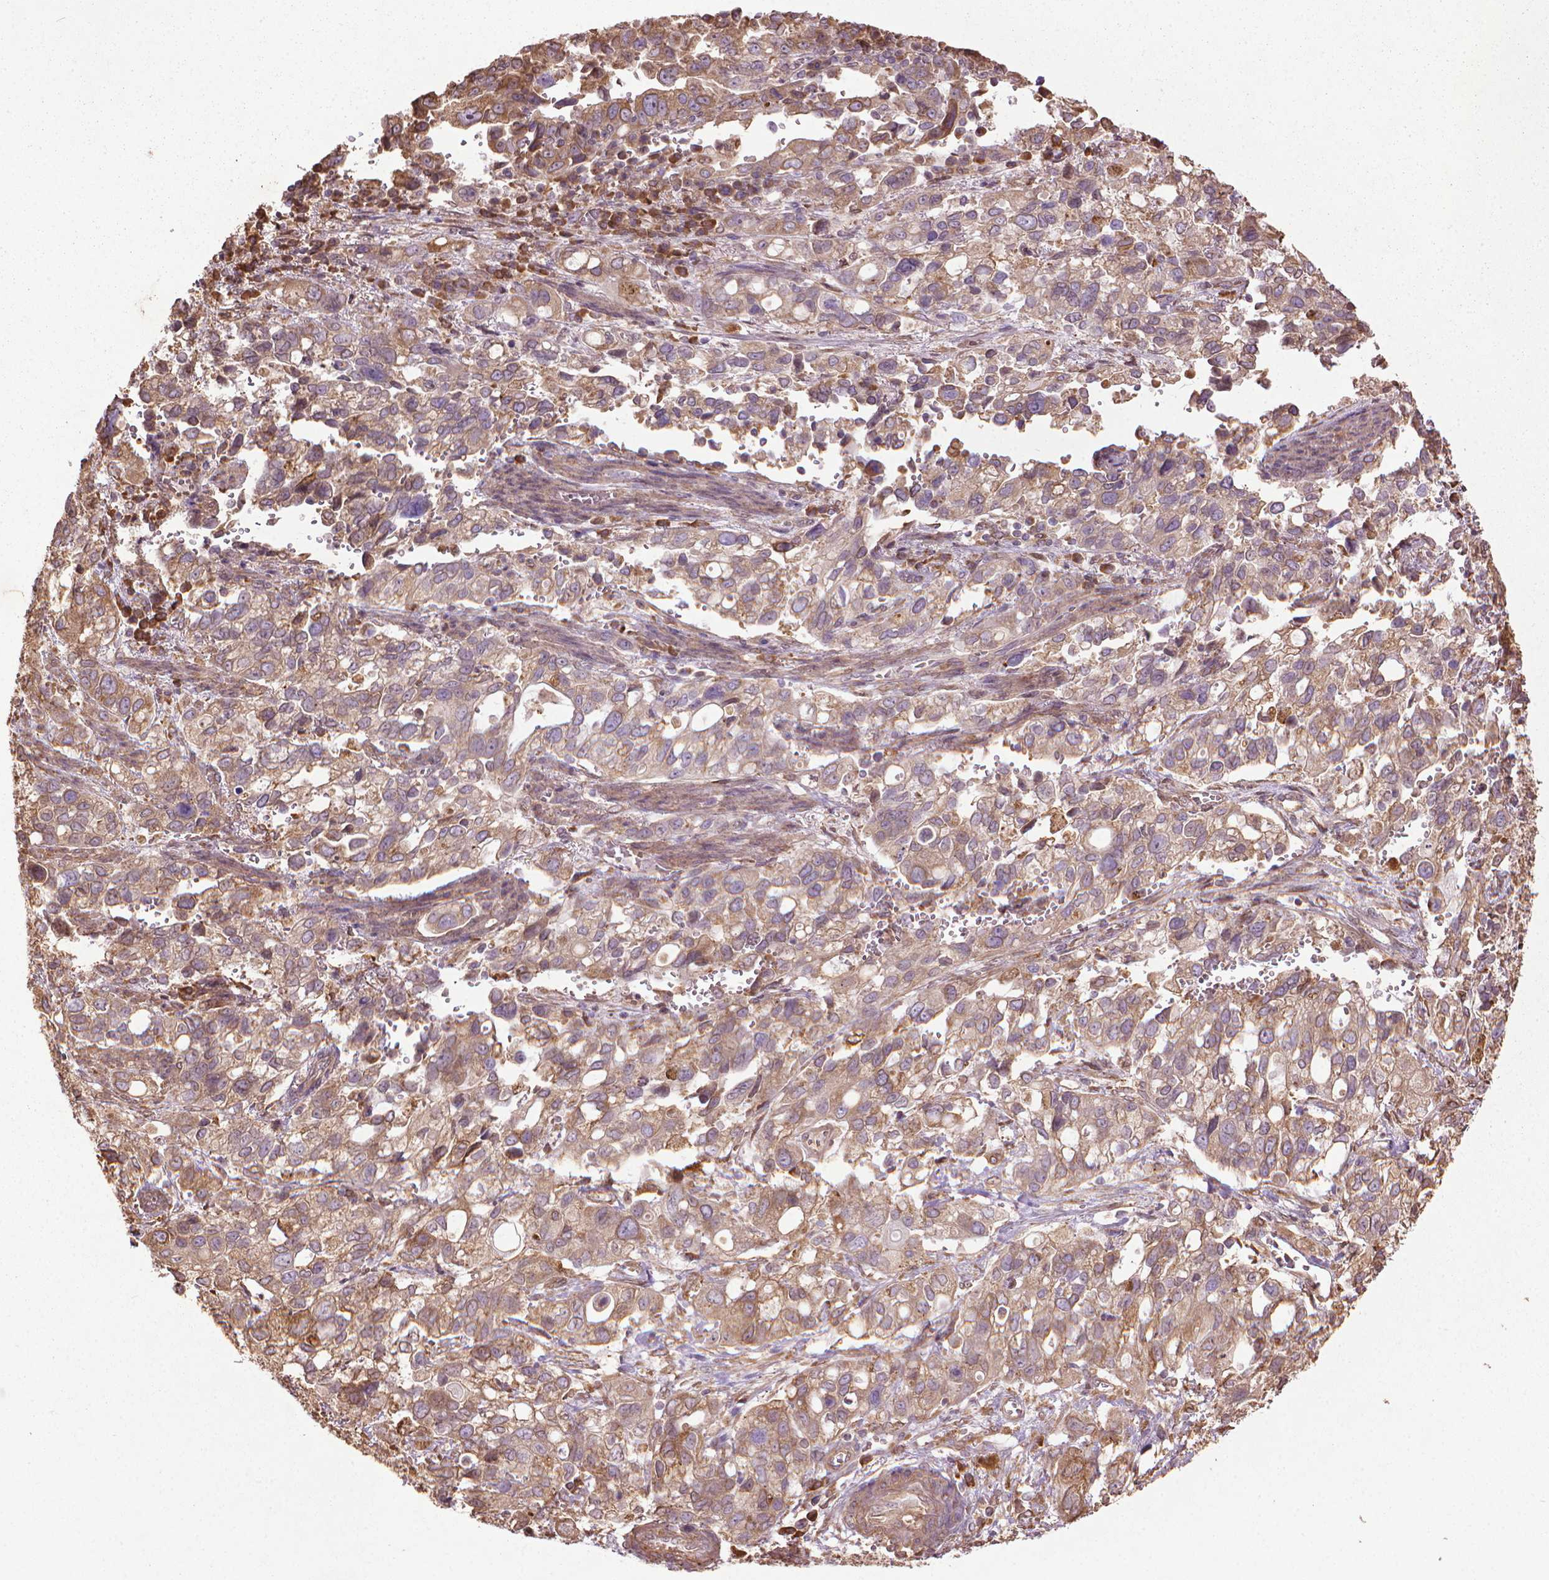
{"staining": {"intensity": "moderate", "quantity": ">75%", "location": "cytoplasmic/membranous"}, "tissue": "stomach cancer", "cell_type": "Tumor cells", "image_type": "cancer", "snomed": [{"axis": "morphology", "description": "Adenocarcinoma, NOS"}, {"axis": "topography", "description": "Stomach, upper"}], "caption": "Immunohistochemical staining of human stomach cancer exhibits medium levels of moderate cytoplasmic/membranous expression in approximately >75% of tumor cells.", "gene": "GAS1", "patient": {"sex": "female", "age": 81}}